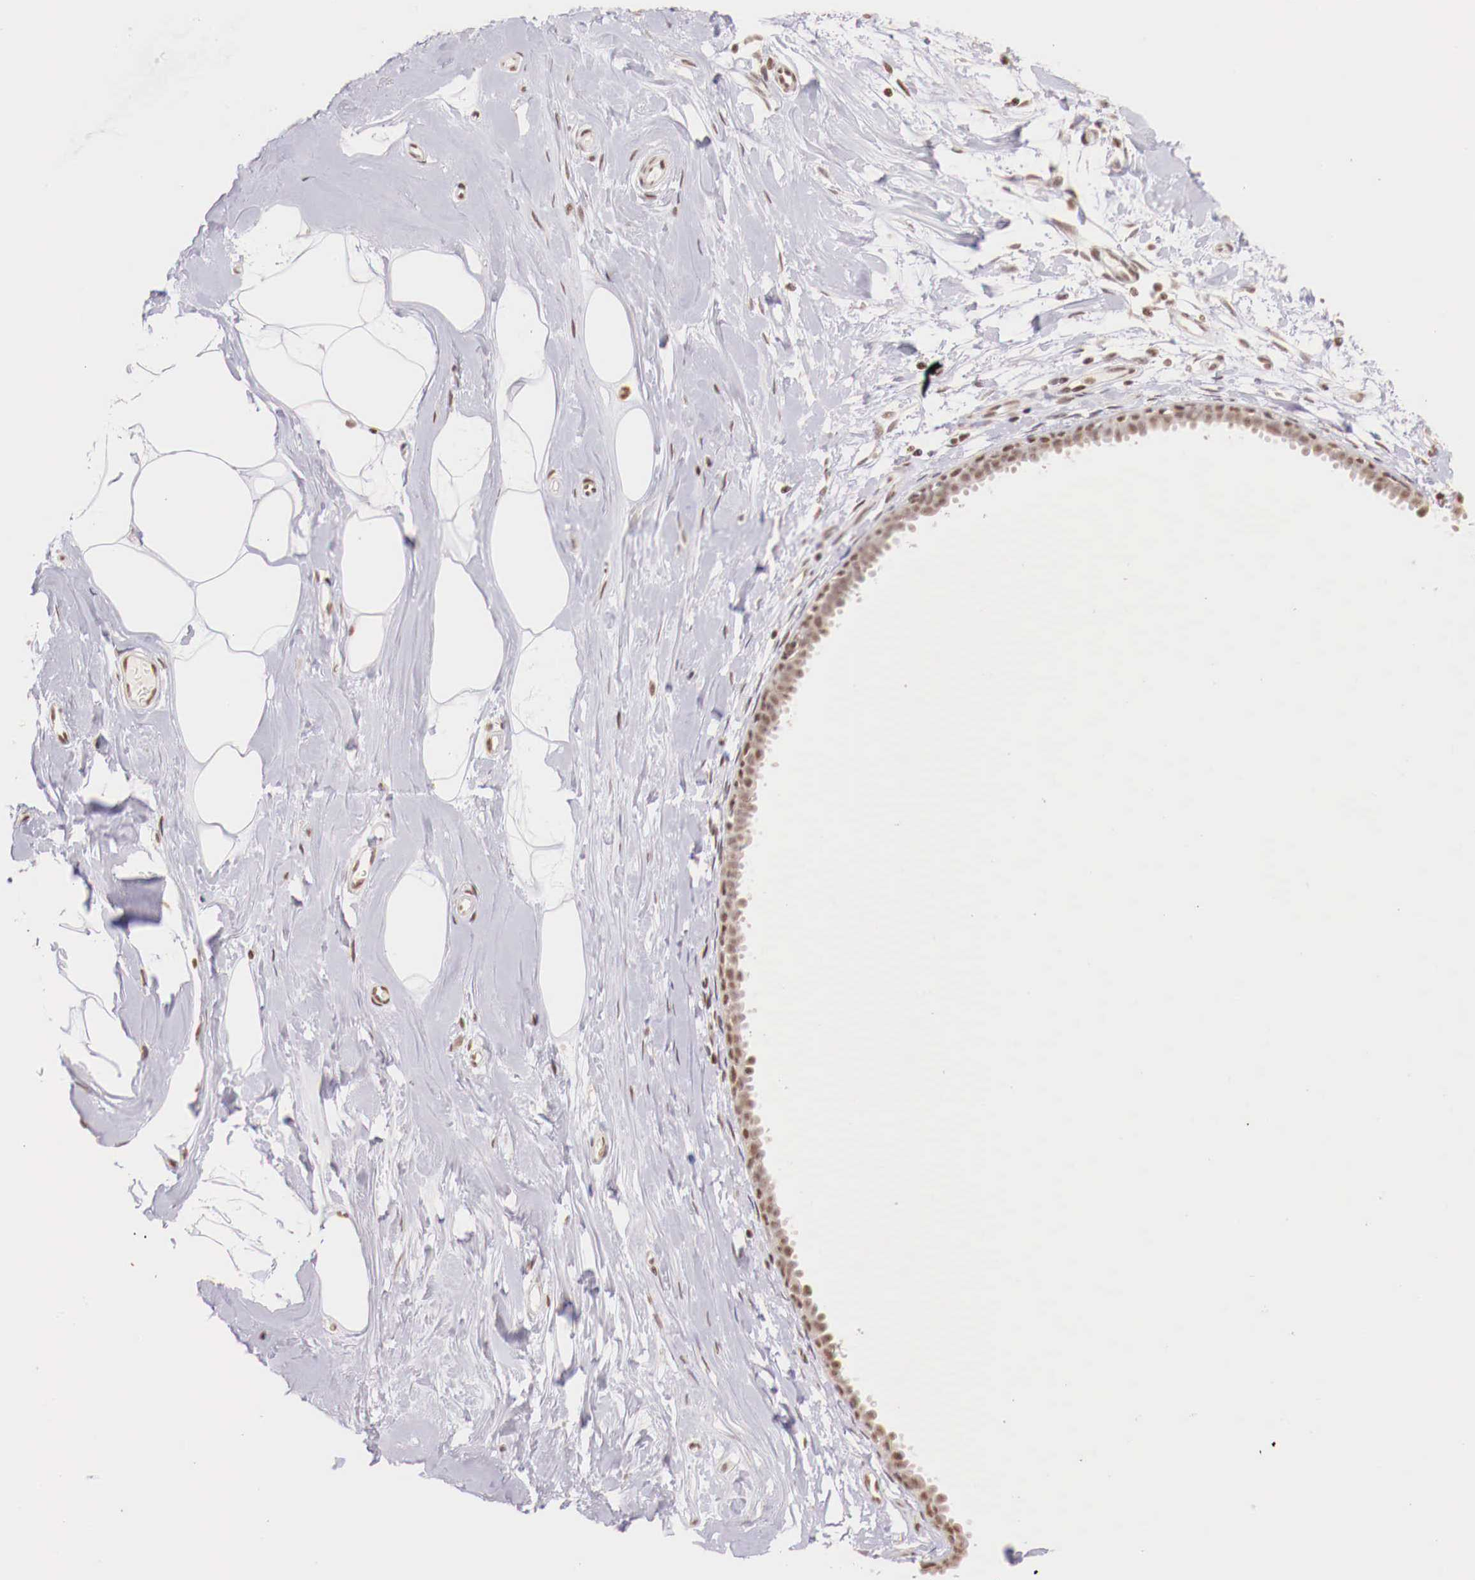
{"staining": {"intensity": "negative", "quantity": "none", "location": "none"}, "tissue": "breast", "cell_type": "Adipocytes", "image_type": "normal", "snomed": [{"axis": "morphology", "description": "Normal tissue, NOS"}, {"axis": "topography", "description": "Breast"}], "caption": "This is an immunohistochemistry image of benign breast. There is no positivity in adipocytes.", "gene": "SP1", "patient": {"sex": "female", "age": 44}}